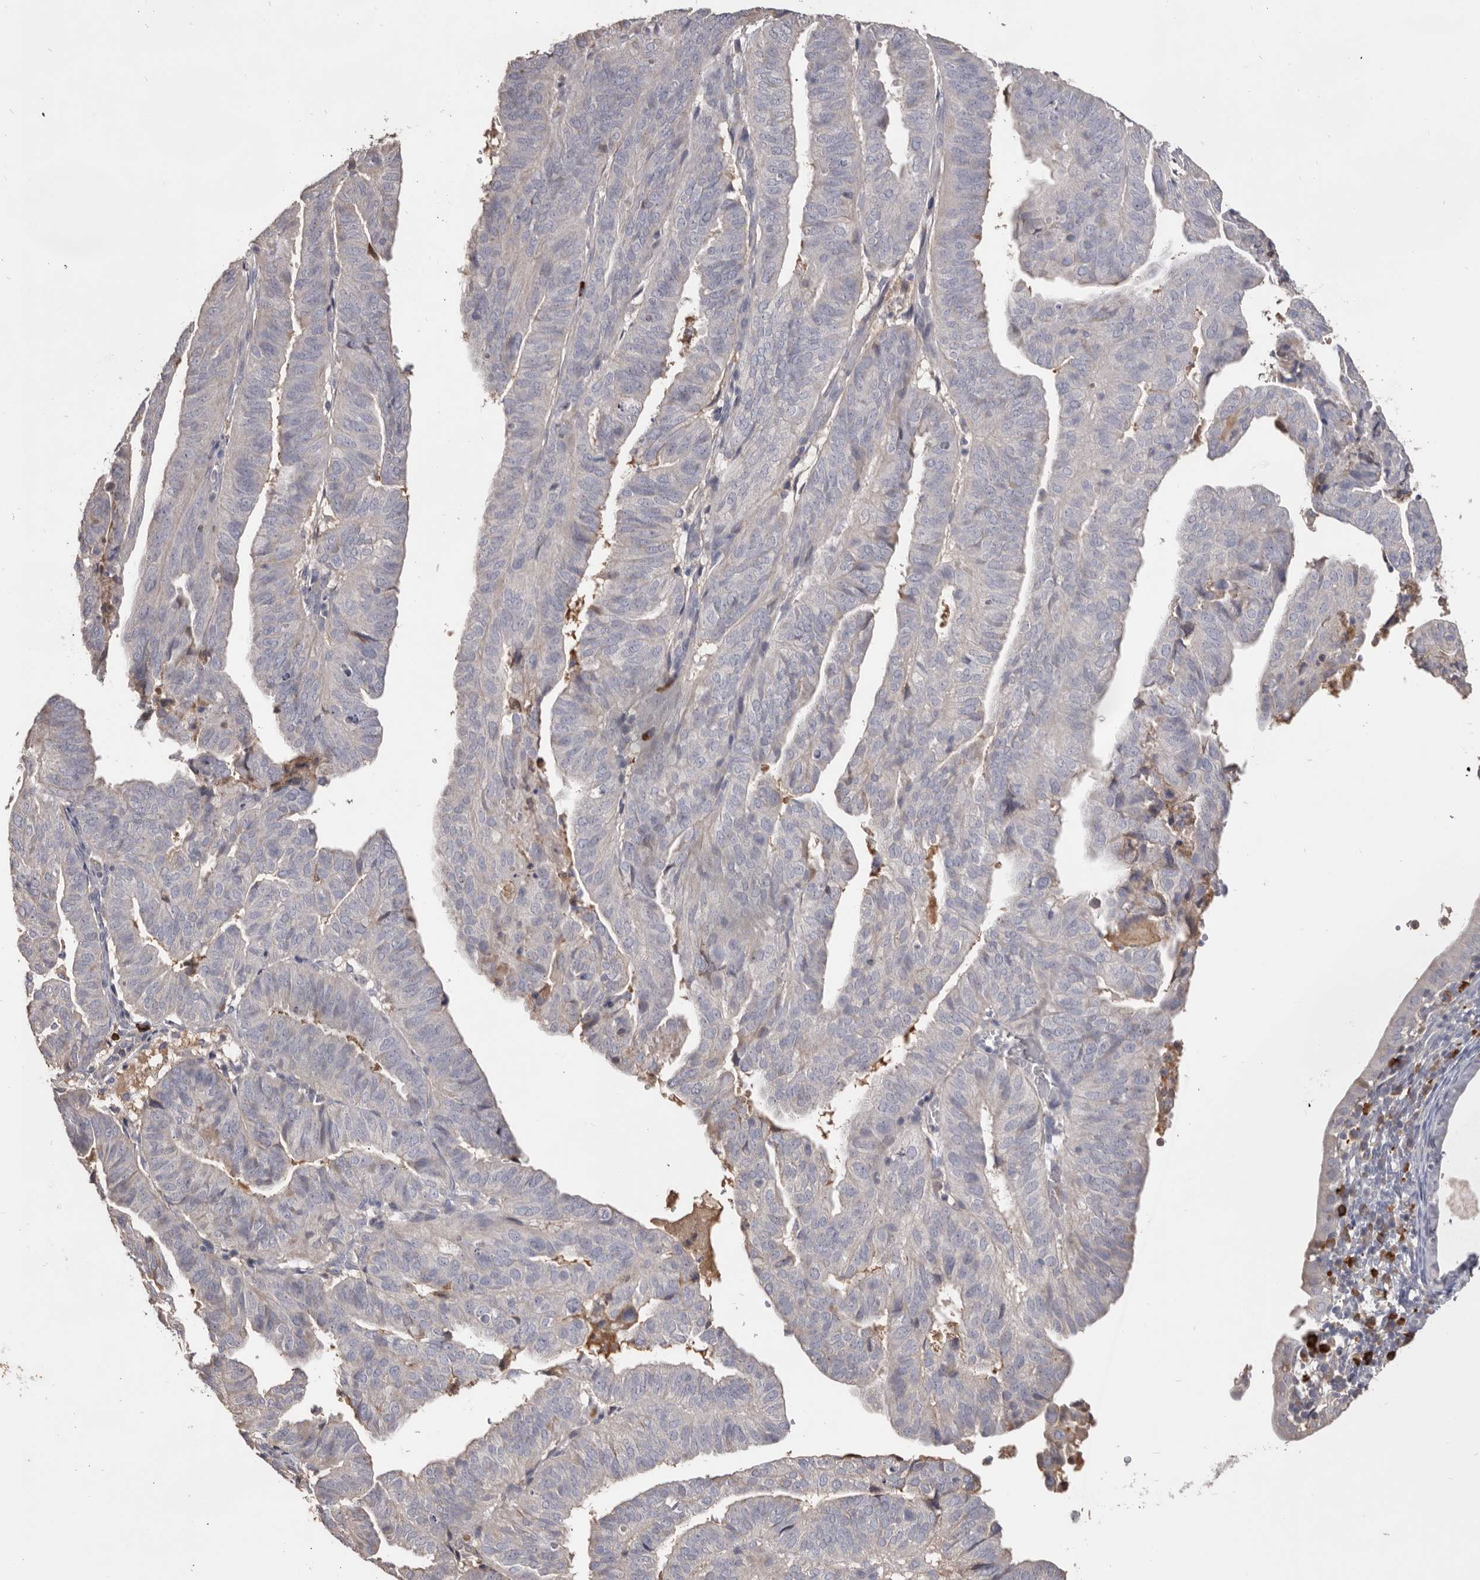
{"staining": {"intensity": "weak", "quantity": "<25%", "location": "cytoplasmic/membranous"}, "tissue": "endometrial cancer", "cell_type": "Tumor cells", "image_type": "cancer", "snomed": [{"axis": "morphology", "description": "Adenocarcinoma, NOS"}, {"axis": "topography", "description": "Uterus"}], "caption": "Immunohistochemistry (IHC) histopathology image of neoplastic tissue: endometrial cancer (adenocarcinoma) stained with DAB exhibits no significant protein staining in tumor cells. (DAB (3,3'-diaminobenzidine) immunohistochemistry with hematoxylin counter stain).", "gene": "HCAR2", "patient": {"sex": "female", "age": 77}}